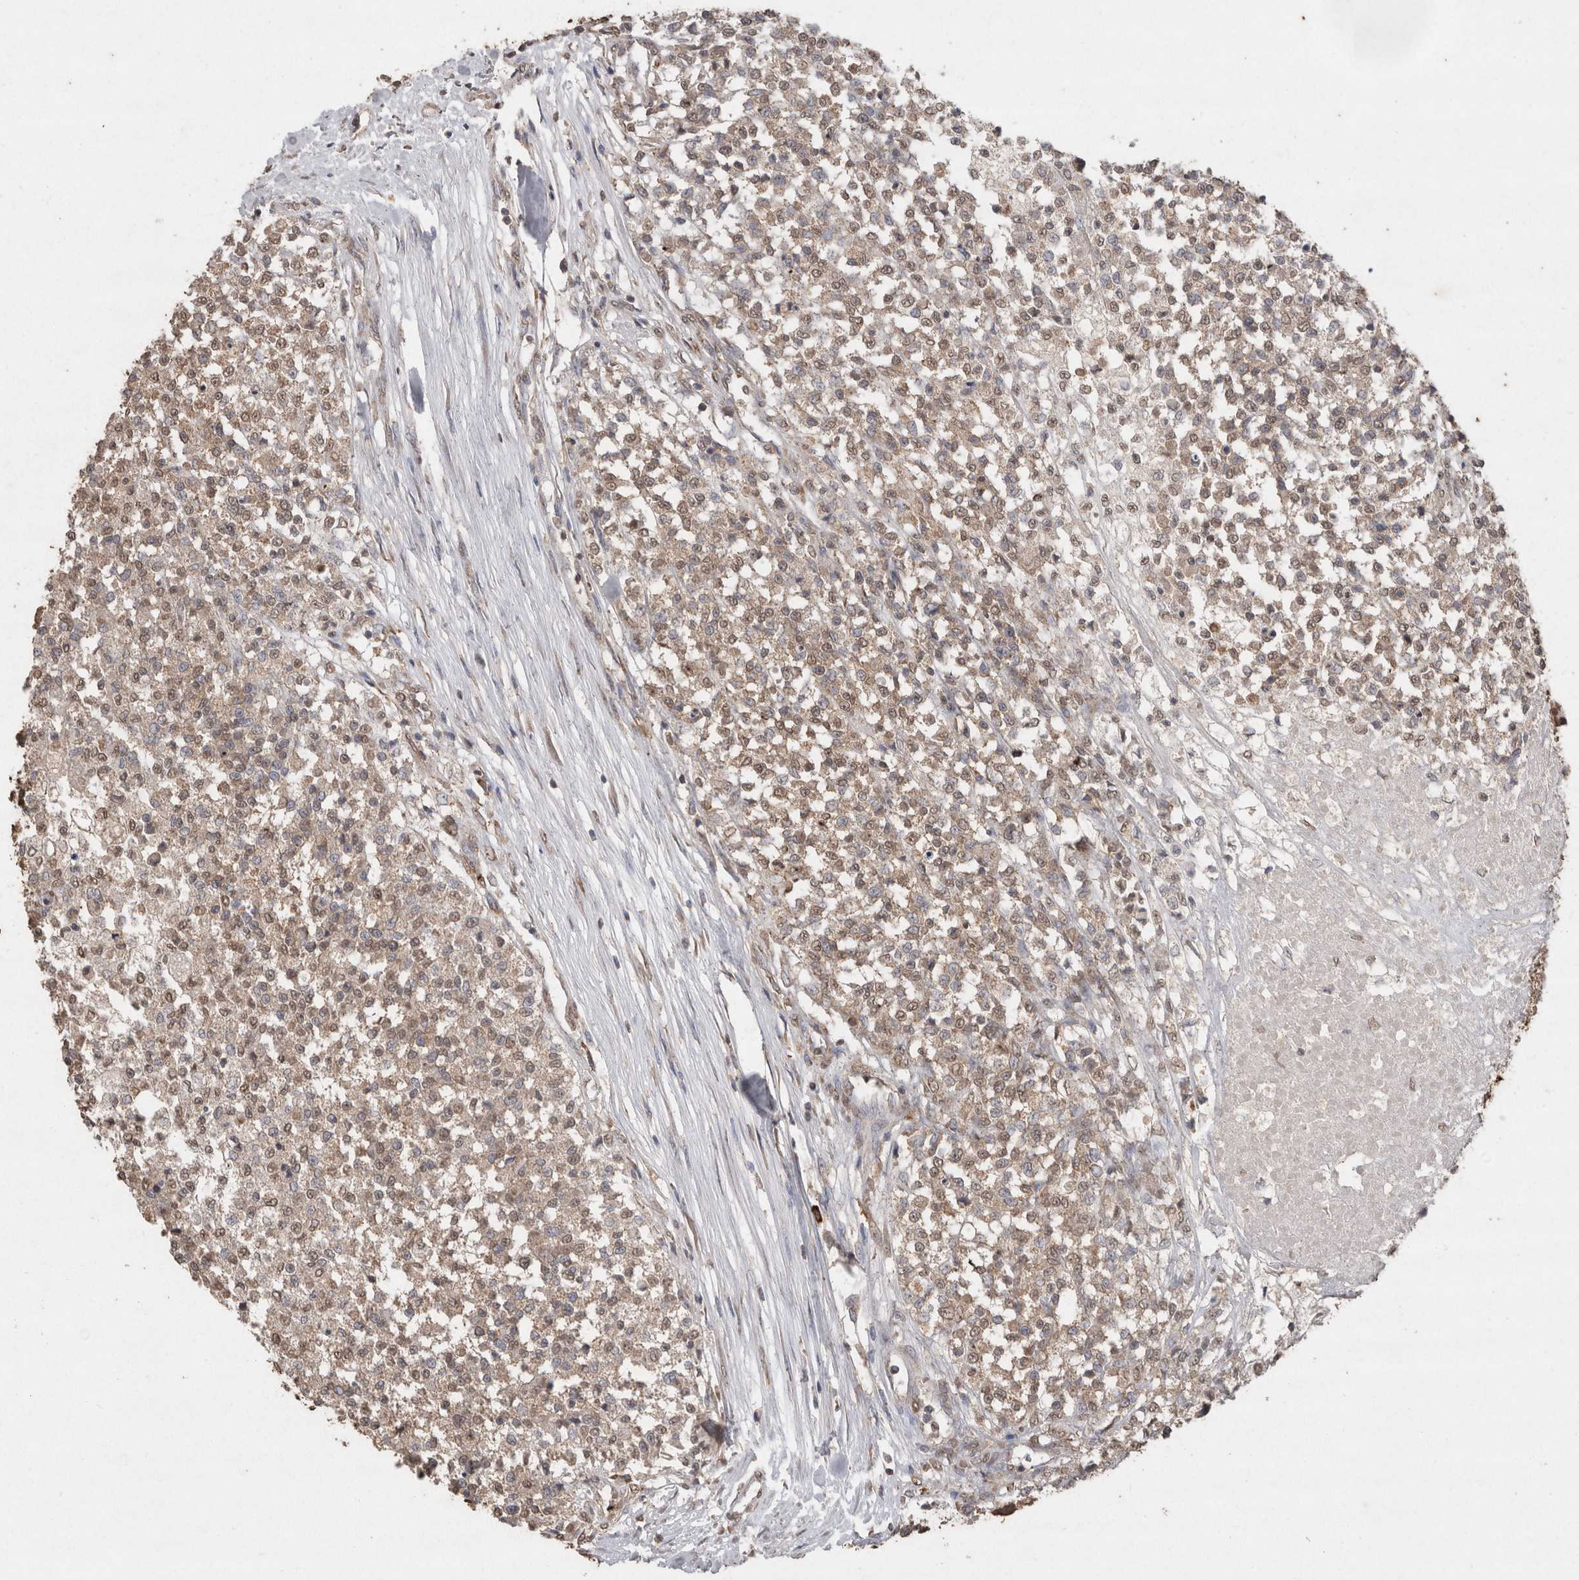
{"staining": {"intensity": "weak", "quantity": ">75%", "location": "cytoplasmic/membranous,nuclear"}, "tissue": "testis cancer", "cell_type": "Tumor cells", "image_type": "cancer", "snomed": [{"axis": "morphology", "description": "Seminoma, NOS"}, {"axis": "topography", "description": "Testis"}], "caption": "A brown stain shows weak cytoplasmic/membranous and nuclear positivity of a protein in human seminoma (testis) tumor cells.", "gene": "CRELD2", "patient": {"sex": "male", "age": 59}}